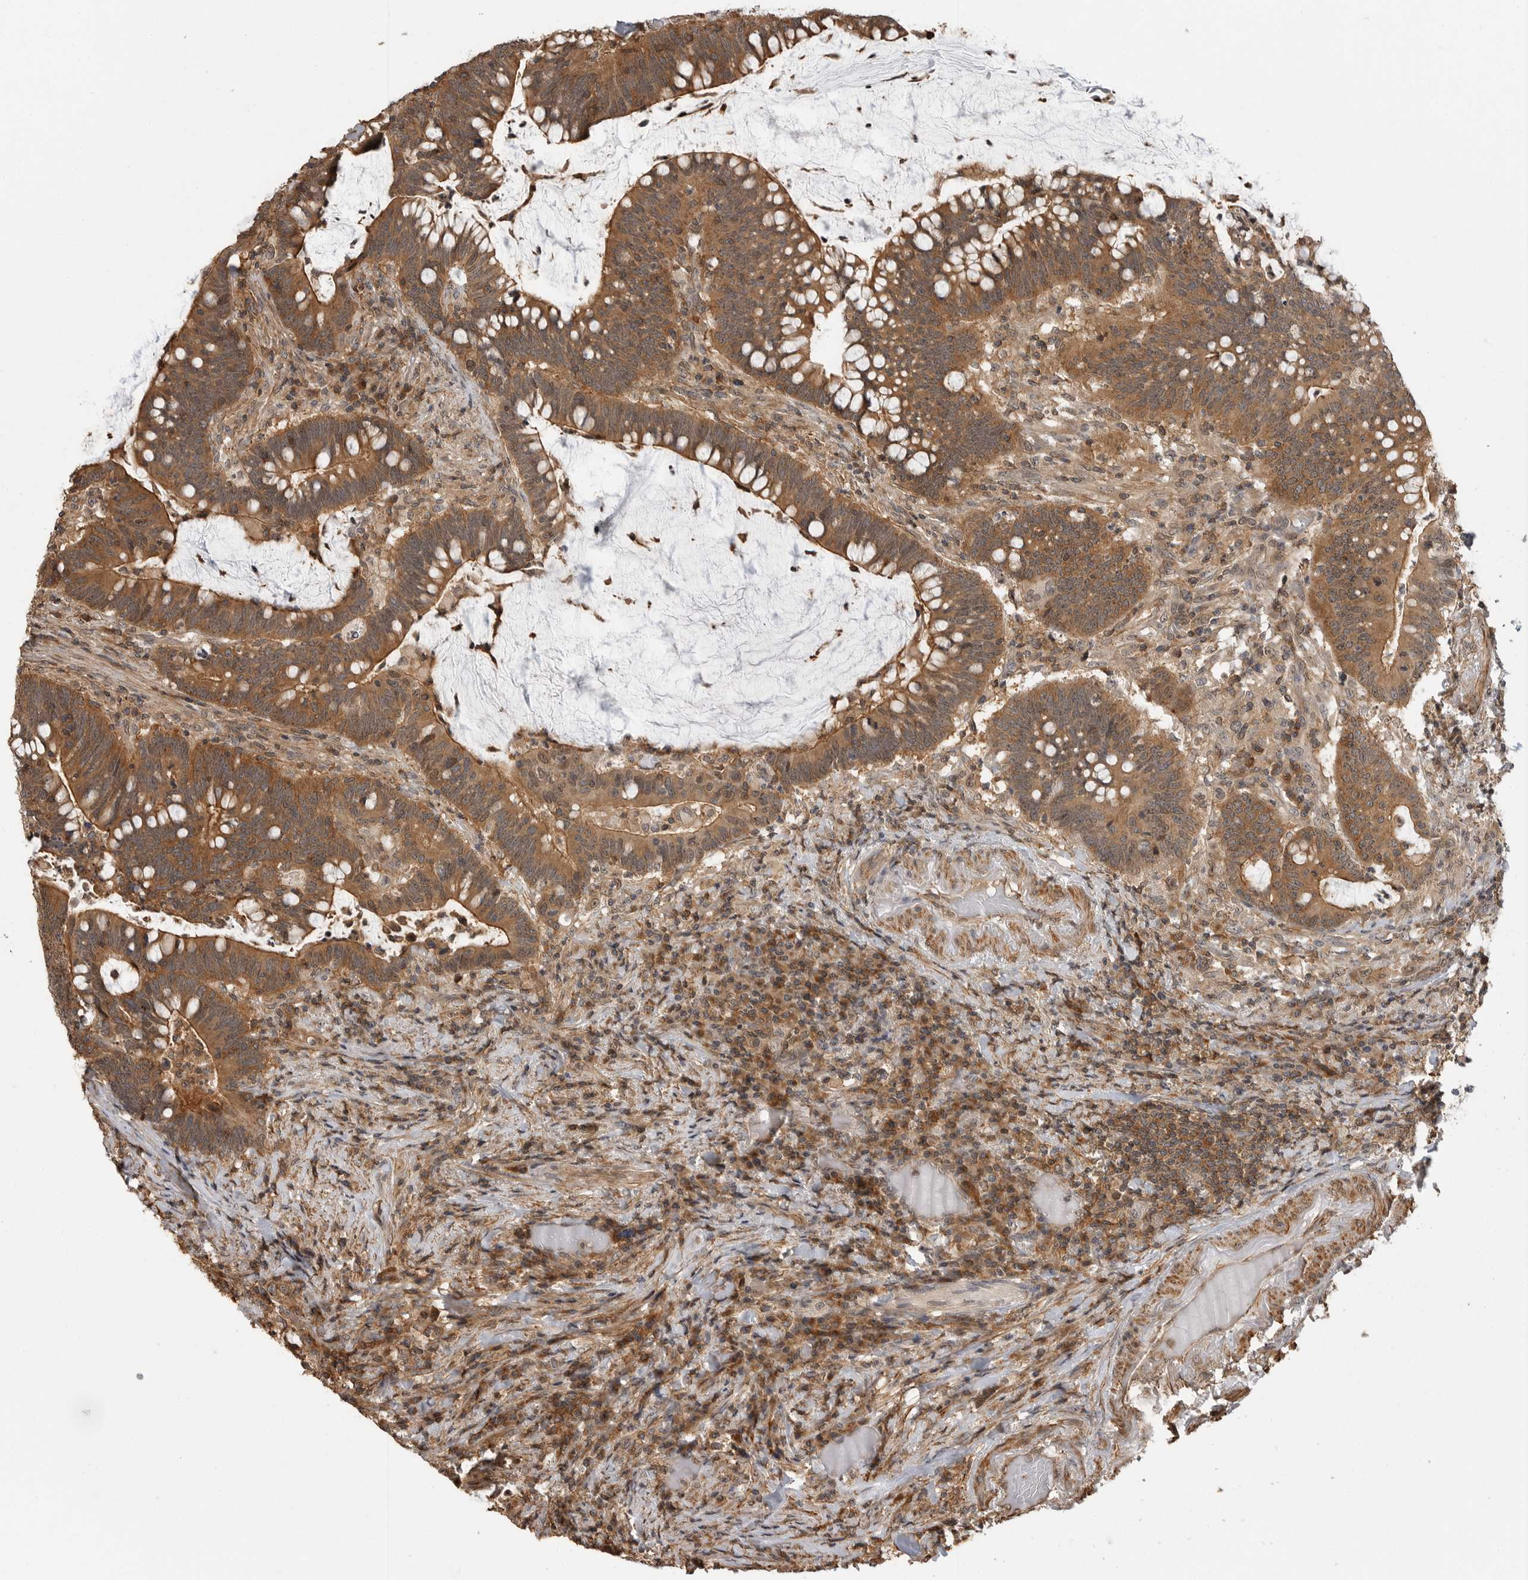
{"staining": {"intensity": "strong", "quantity": ">75%", "location": "cytoplasmic/membranous"}, "tissue": "colorectal cancer", "cell_type": "Tumor cells", "image_type": "cancer", "snomed": [{"axis": "morphology", "description": "Adenocarcinoma, NOS"}, {"axis": "topography", "description": "Colon"}], "caption": "Immunohistochemical staining of colorectal cancer (adenocarcinoma) shows high levels of strong cytoplasmic/membranous protein staining in approximately >75% of tumor cells.", "gene": "ERN1", "patient": {"sex": "female", "age": 66}}